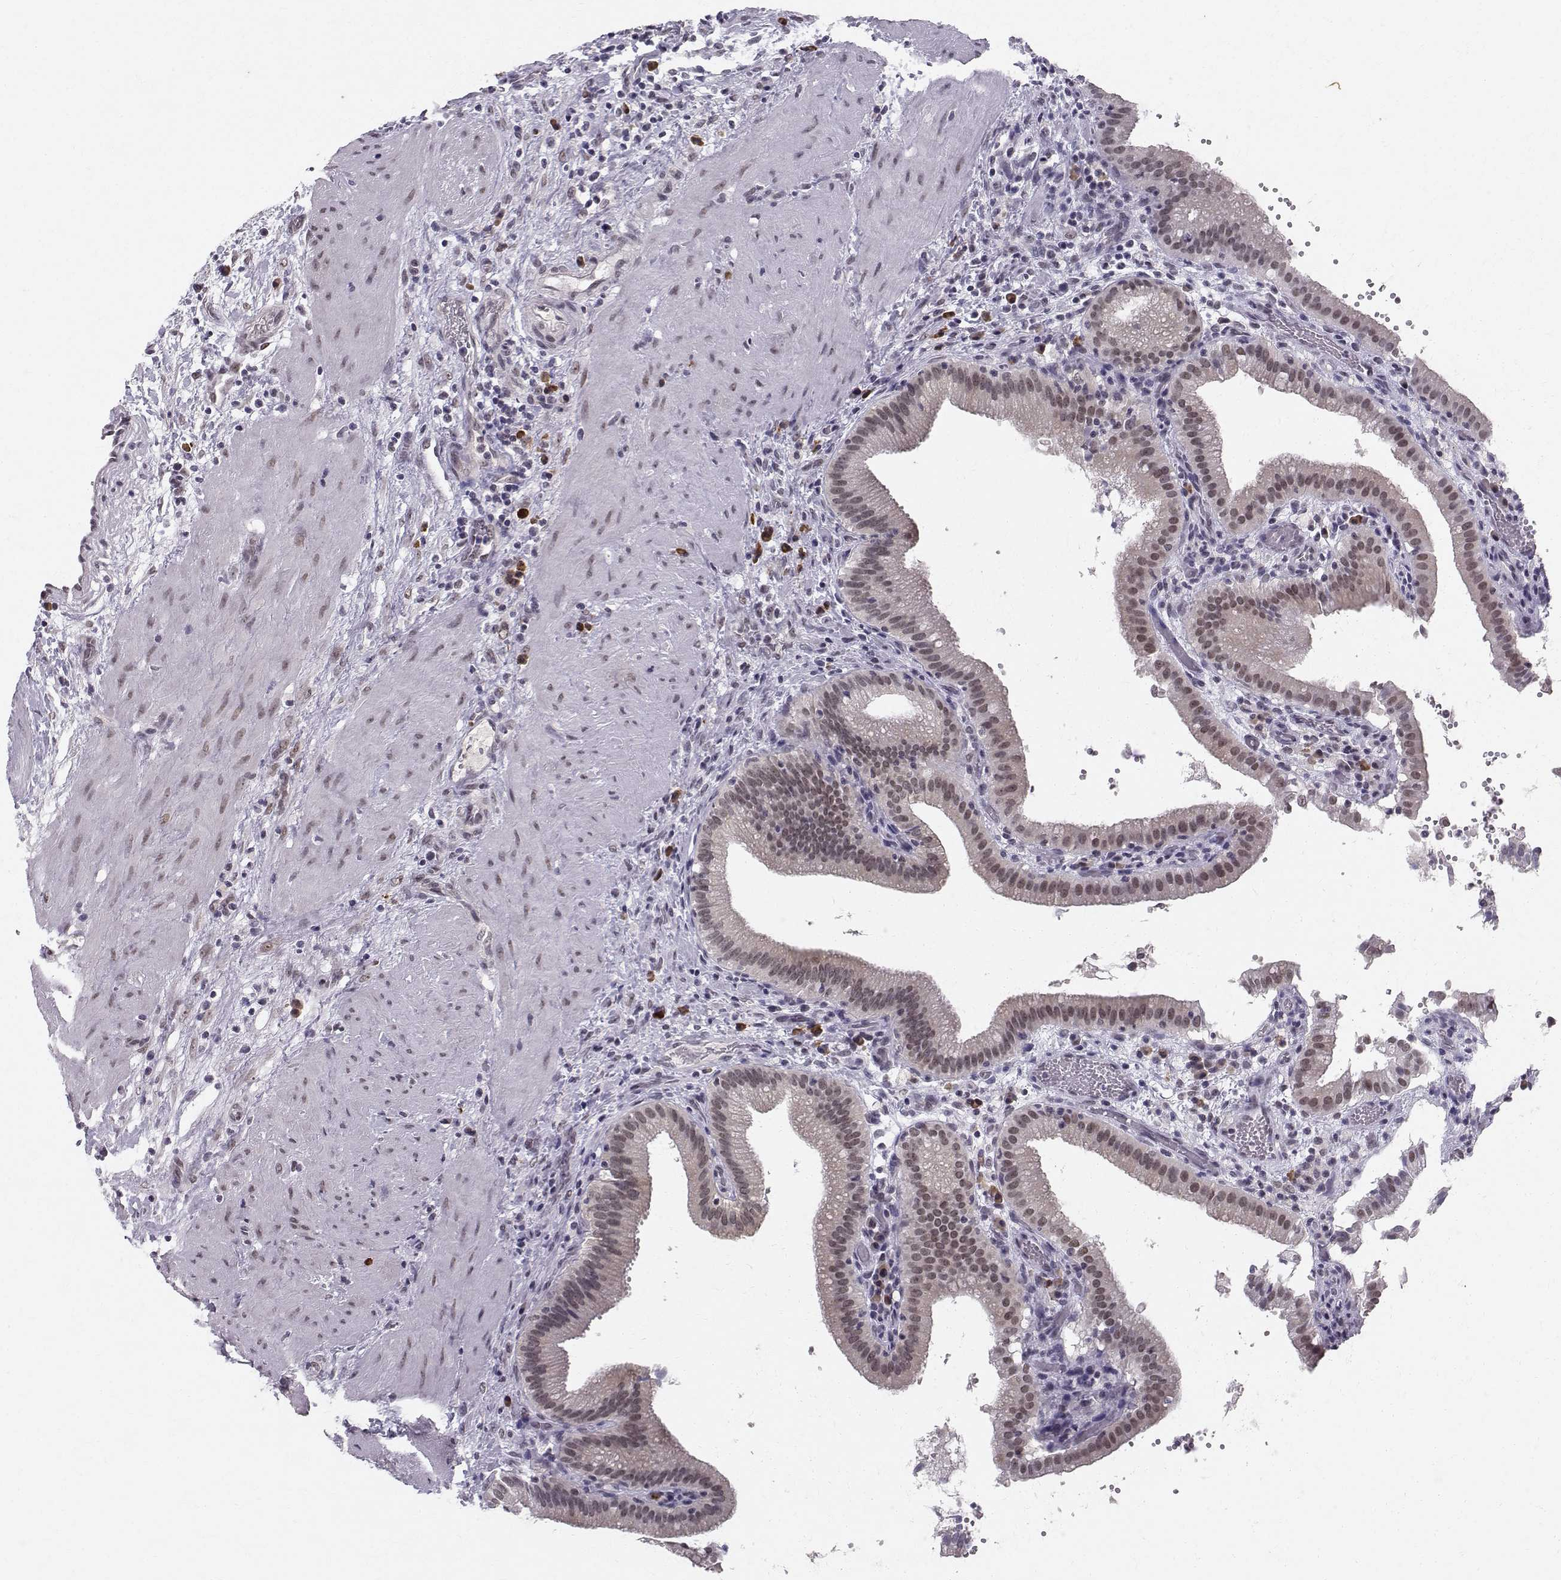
{"staining": {"intensity": "weak", "quantity": "25%-75%", "location": "cytoplasmic/membranous,nuclear"}, "tissue": "gallbladder", "cell_type": "Glandular cells", "image_type": "normal", "snomed": [{"axis": "morphology", "description": "Normal tissue, NOS"}, {"axis": "topography", "description": "Gallbladder"}], "caption": "Glandular cells display weak cytoplasmic/membranous,nuclear staining in about 25%-75% of cells in normal gallbladder. The staining was performed using DAB to visualize the protein expression in brown, while the nuclei were stained in blue with hematoxylin (Magnification: 20x).", "gene": "RPP38", "patient": {"sex": "male", "age": 42}}